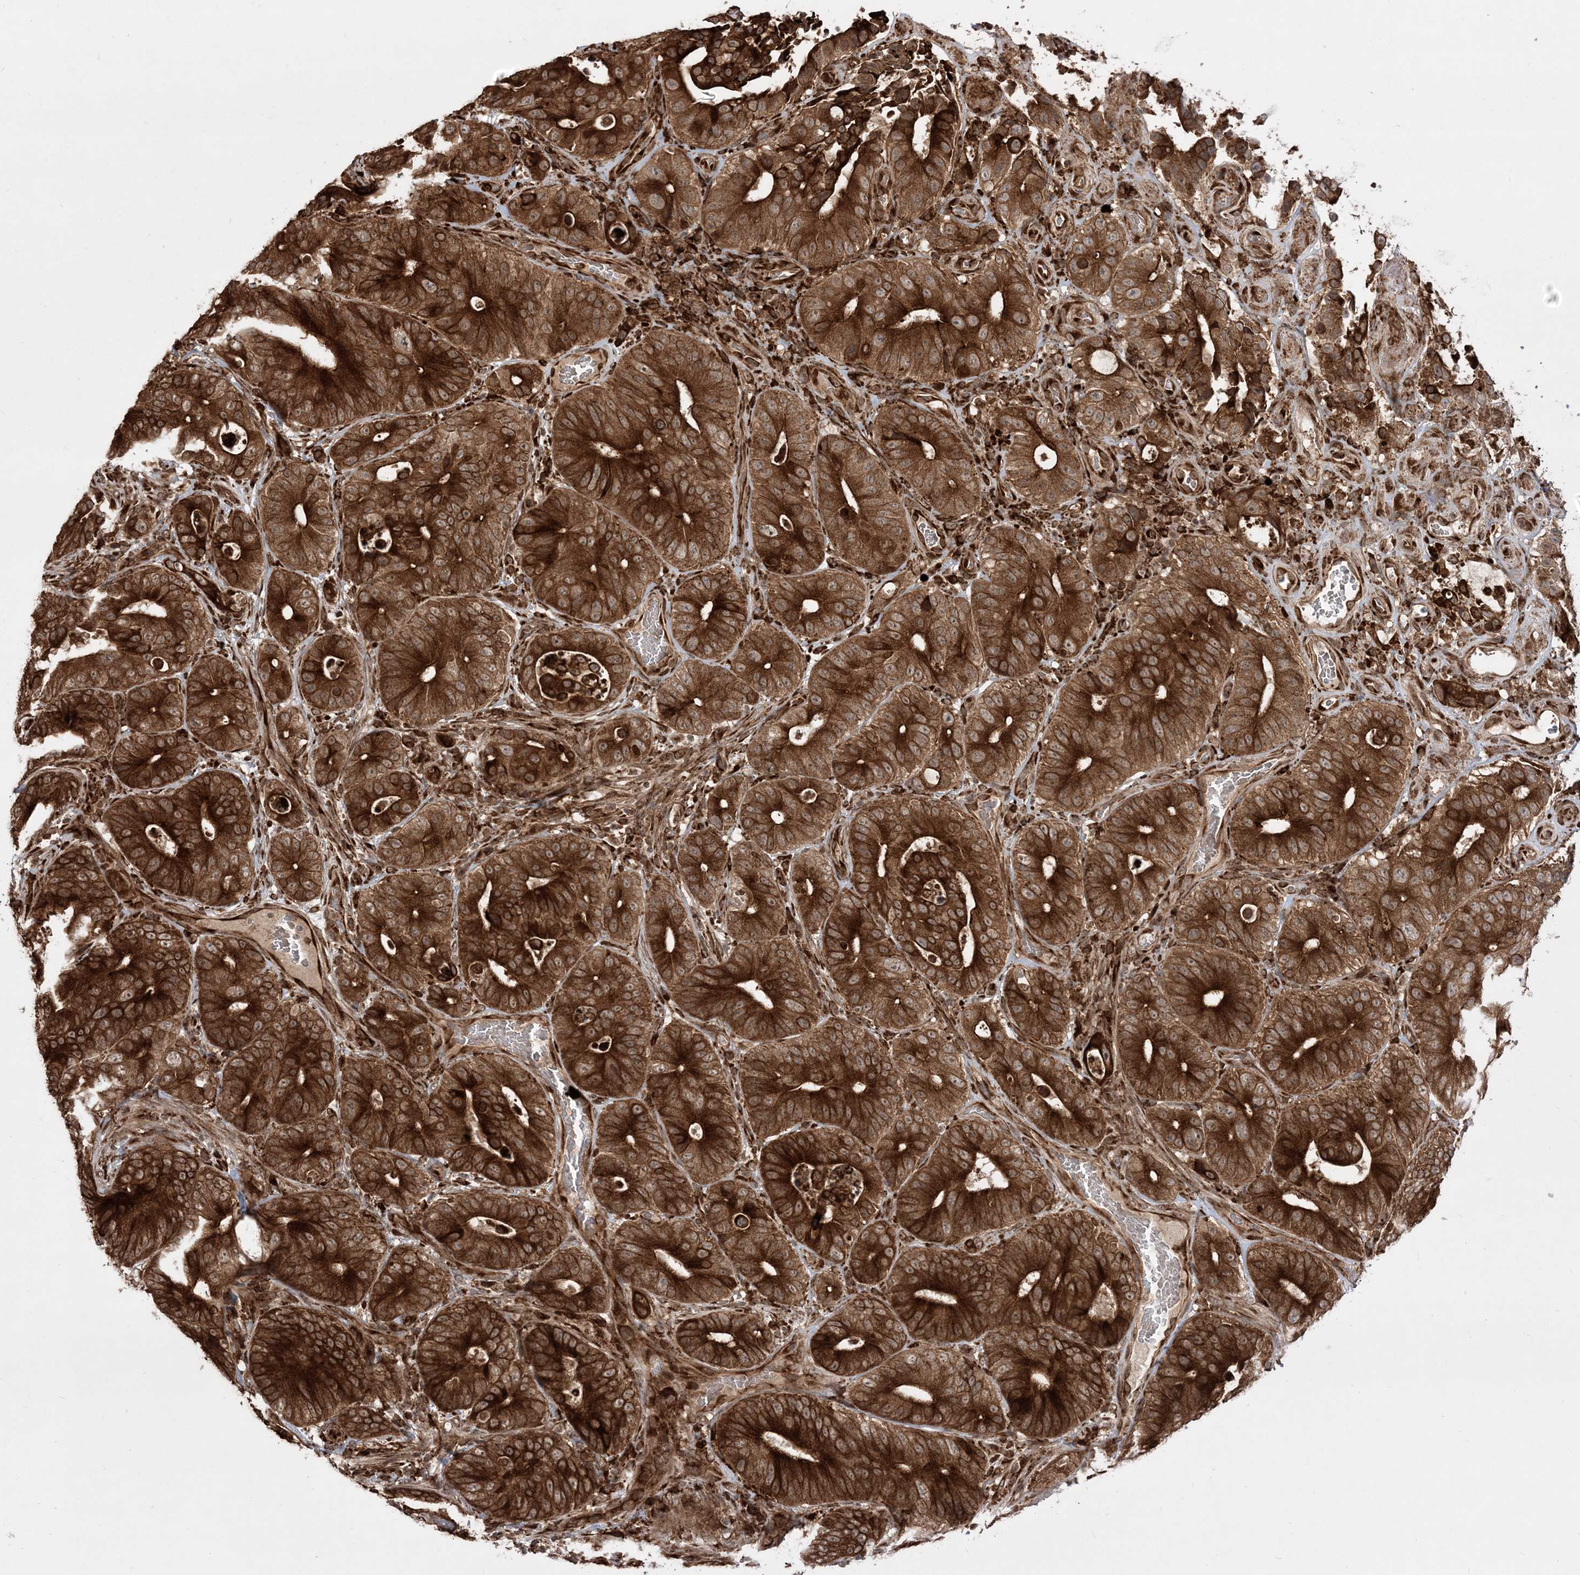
{"staining": {"intensity": "strong", "quantity": ">75%", "location": "cytoplasmic/membranous,nuclear"}, "tissue": "colorectal cancer", "cell_type": "Tumor cells", "image_type": "cancer", "snomed": [{"axis": "morphology", "description": "Adenocarcinoma, NOS"}, {"axis": "topography", "description": "Colon"}], "caption": "The image shows staining of colorectal adenocarcinoma, revealing strong cytoplasmic/membranous and nuclear protein expression (brown color) within tumor cells. The protein is shown in brown color, while the nuclei are stained blue.", "gene": "EPC2", "patient": {"sex": "male", "age": 83}}